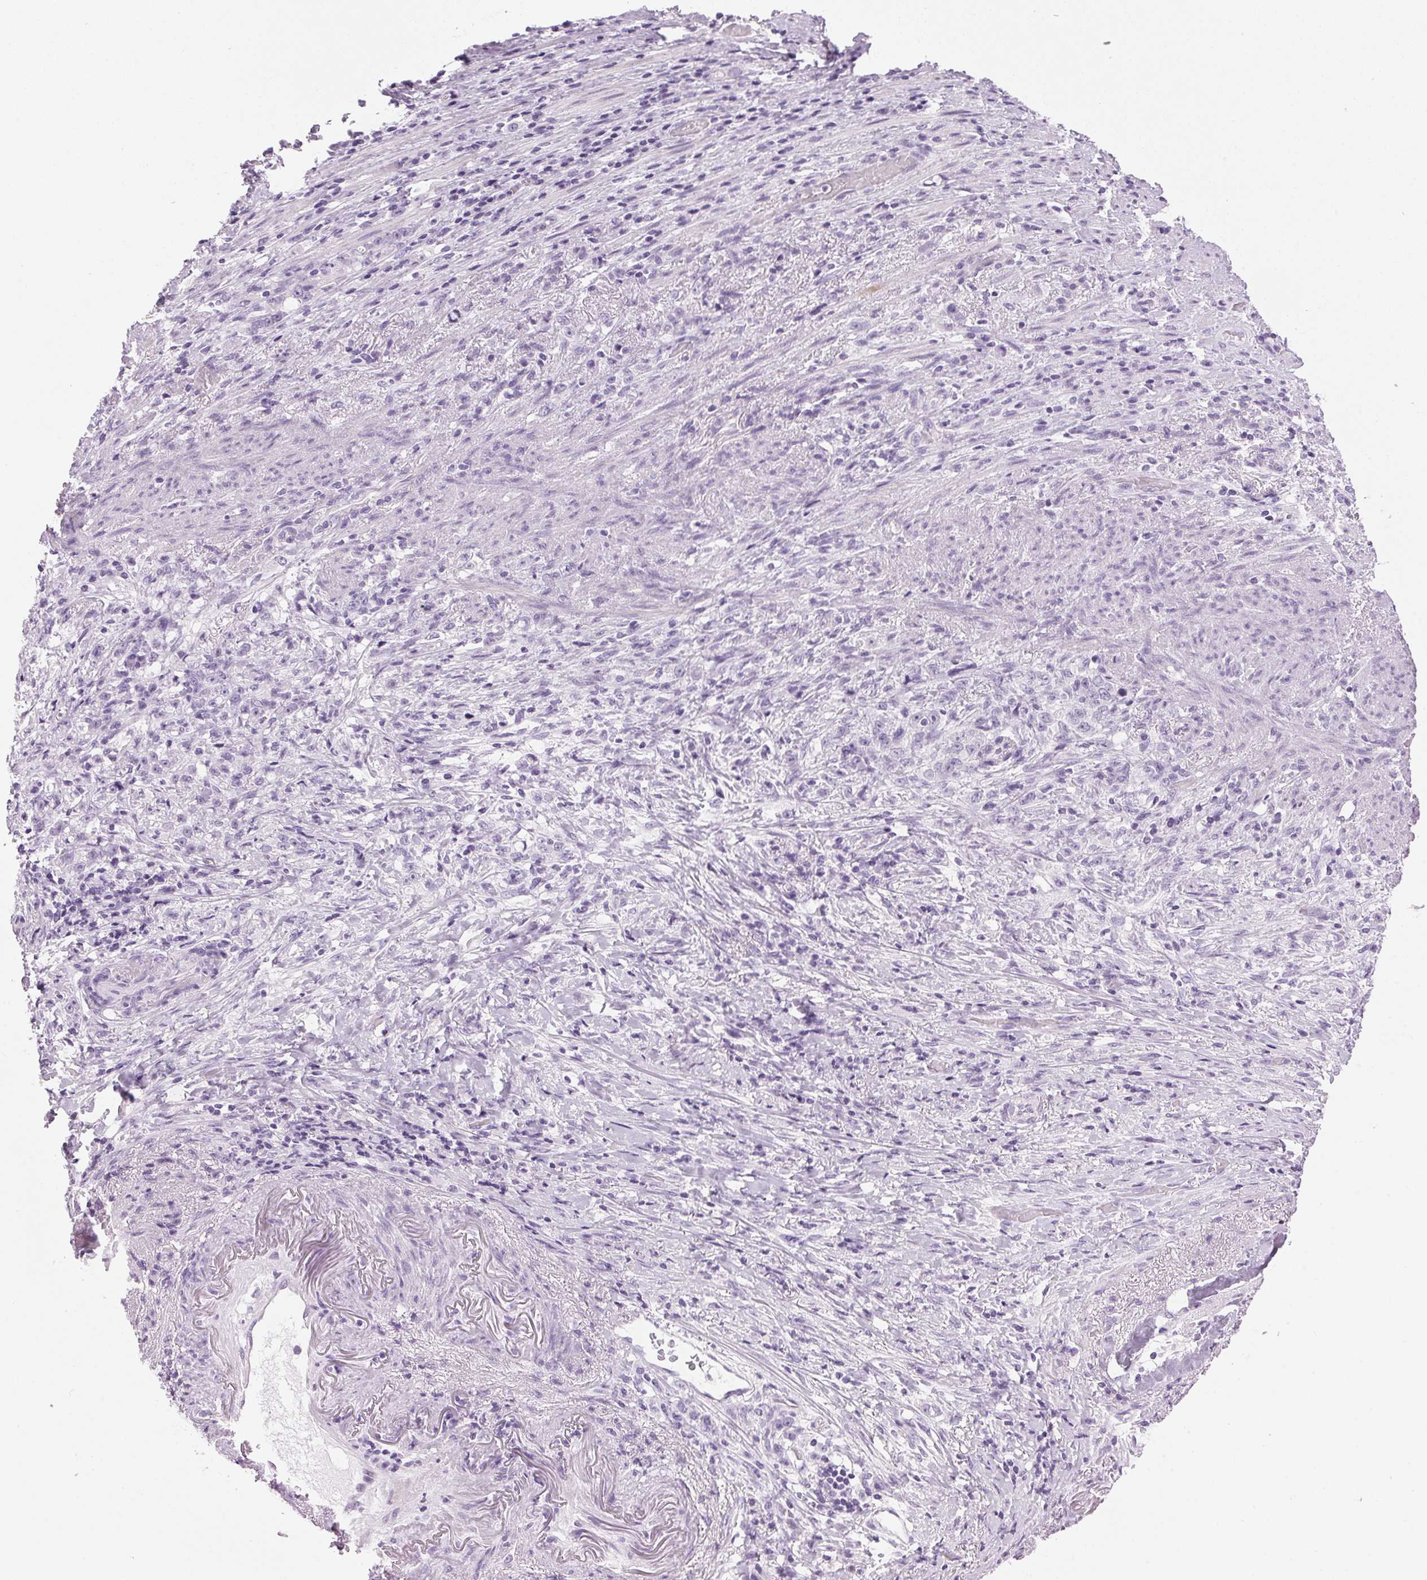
{"staining": {"intensity": "negative", "quantity": "none", "location": "none"}, "tissue": "stomach cancer", "cell_type": "Tumor cells", "image_type": "cancer", "snomed": [{"axis": "morphology", "description": "Adenocarcinoma, NOS"}, {"axis": "topography", "description": "Stomach, lower"}], "caption": "DAB immunohistochemical staining of stomach adenocarcinoma demonstrates no significant staining in tumor cells. (DAB IHC, high magnification).", "gene": "SP7", "patient": {"sex": "male", "age": 88}}